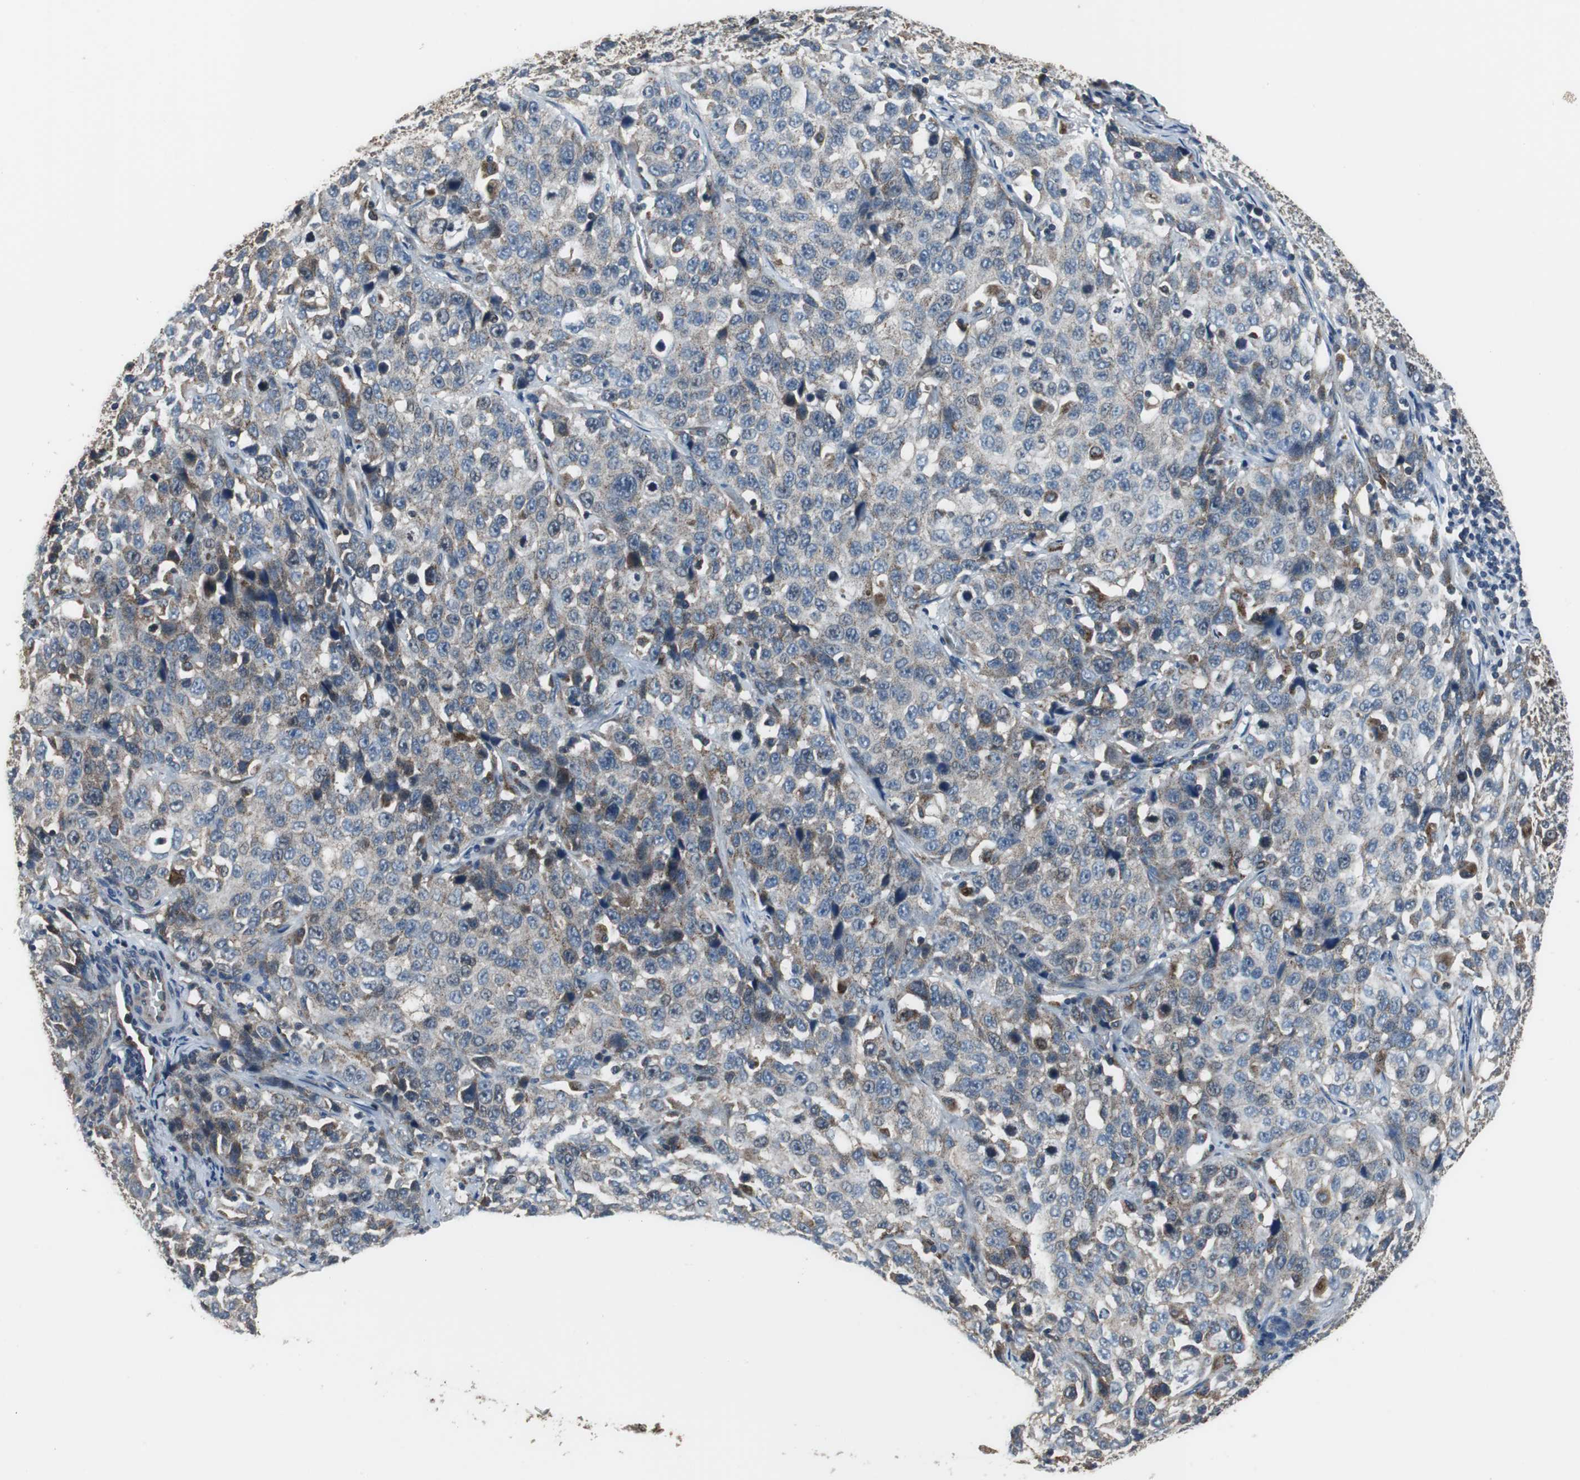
{"staining": {"intensity": "weak", "quantity": ">75%", "location": "cytoplasmic/membranous"}, "tissue": "stomach cancer", "cell_type": "Tumor cells", "image_type": "cancer", "snomed": [{"axis": "morphology", "description": "Normal tissue, NOS"}, {"axis": "morphology", "description": "Adenocarcinoma, NOS"}, {"axis": "topography", "description": "Stomach"}], "caption": "DAB (3,3'-diaminobenzidine) immunohistochemical staining of adenocarcinoma (stomach) displays weak cytoplasmic/membranous protein staining in about >75% of tumor cells.", "gene": "PI4KB", "patient": {"sex": "male", "age": 48}}